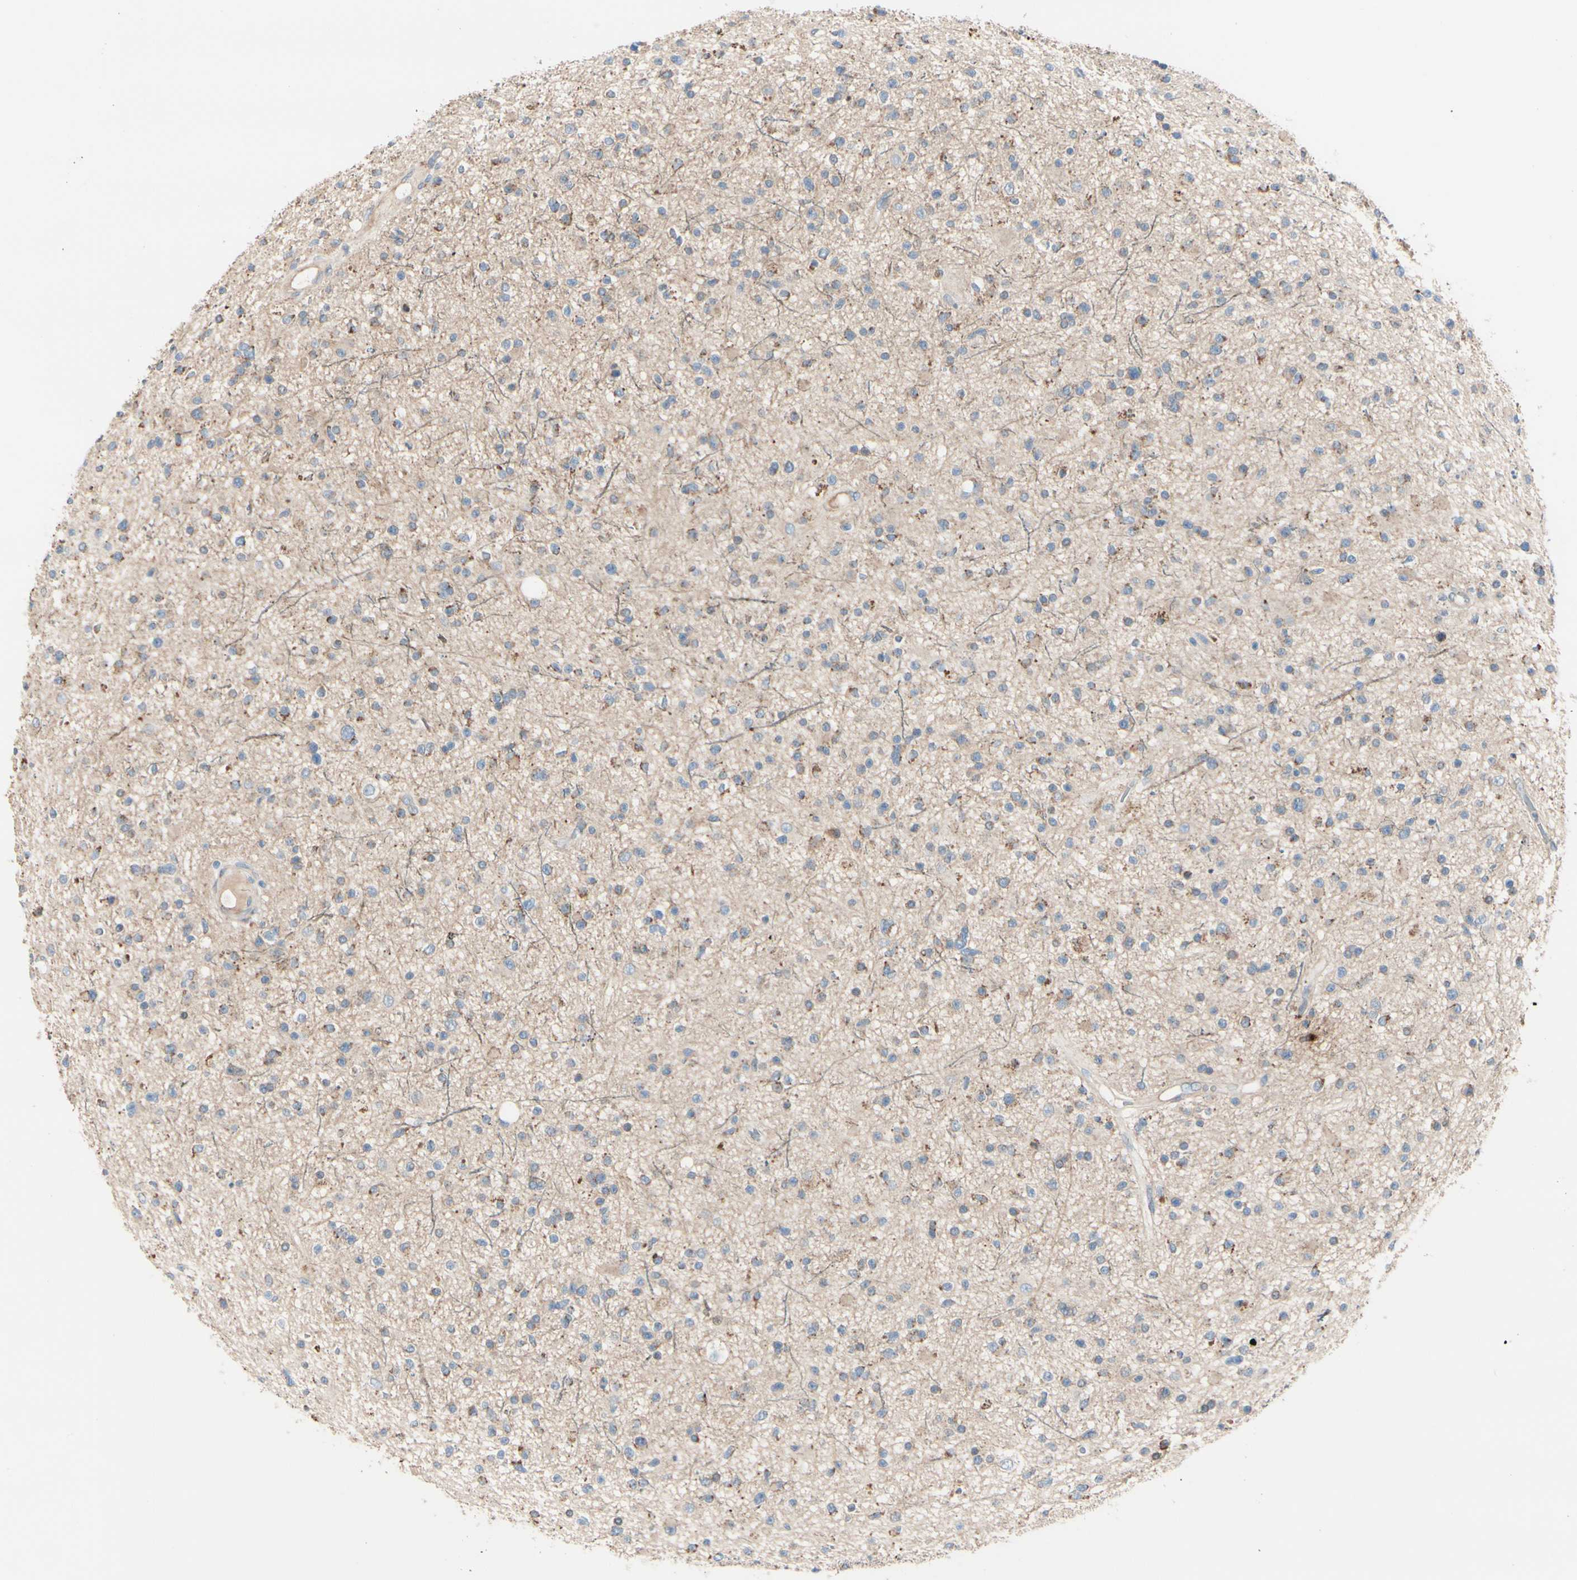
{"staining": {"intensity": "weak", "quantity": ">75%", "location": "cytoplasmic/membranous"}, "tissue": "glioma", "cell_type": "Tumor cells", "image_type": "cancer", "snomed": [{"axis": "morphology", "description": "Glioma, malignant, High grade"}, {"axis": "topography", "description": "Brain"}], "caption": "Immunohistochemistry (IHC) image of neoplastic tissue: malignant high-grade glioma stained using IHC shows low levels of weak protein expression localized specifically in the cytoplasmic/membranous of tumor cells, appearing as a cytoplasmic/membranous brown color.", "gene": "EPHA3", "patient": {"sex": "male", "age": 33}}